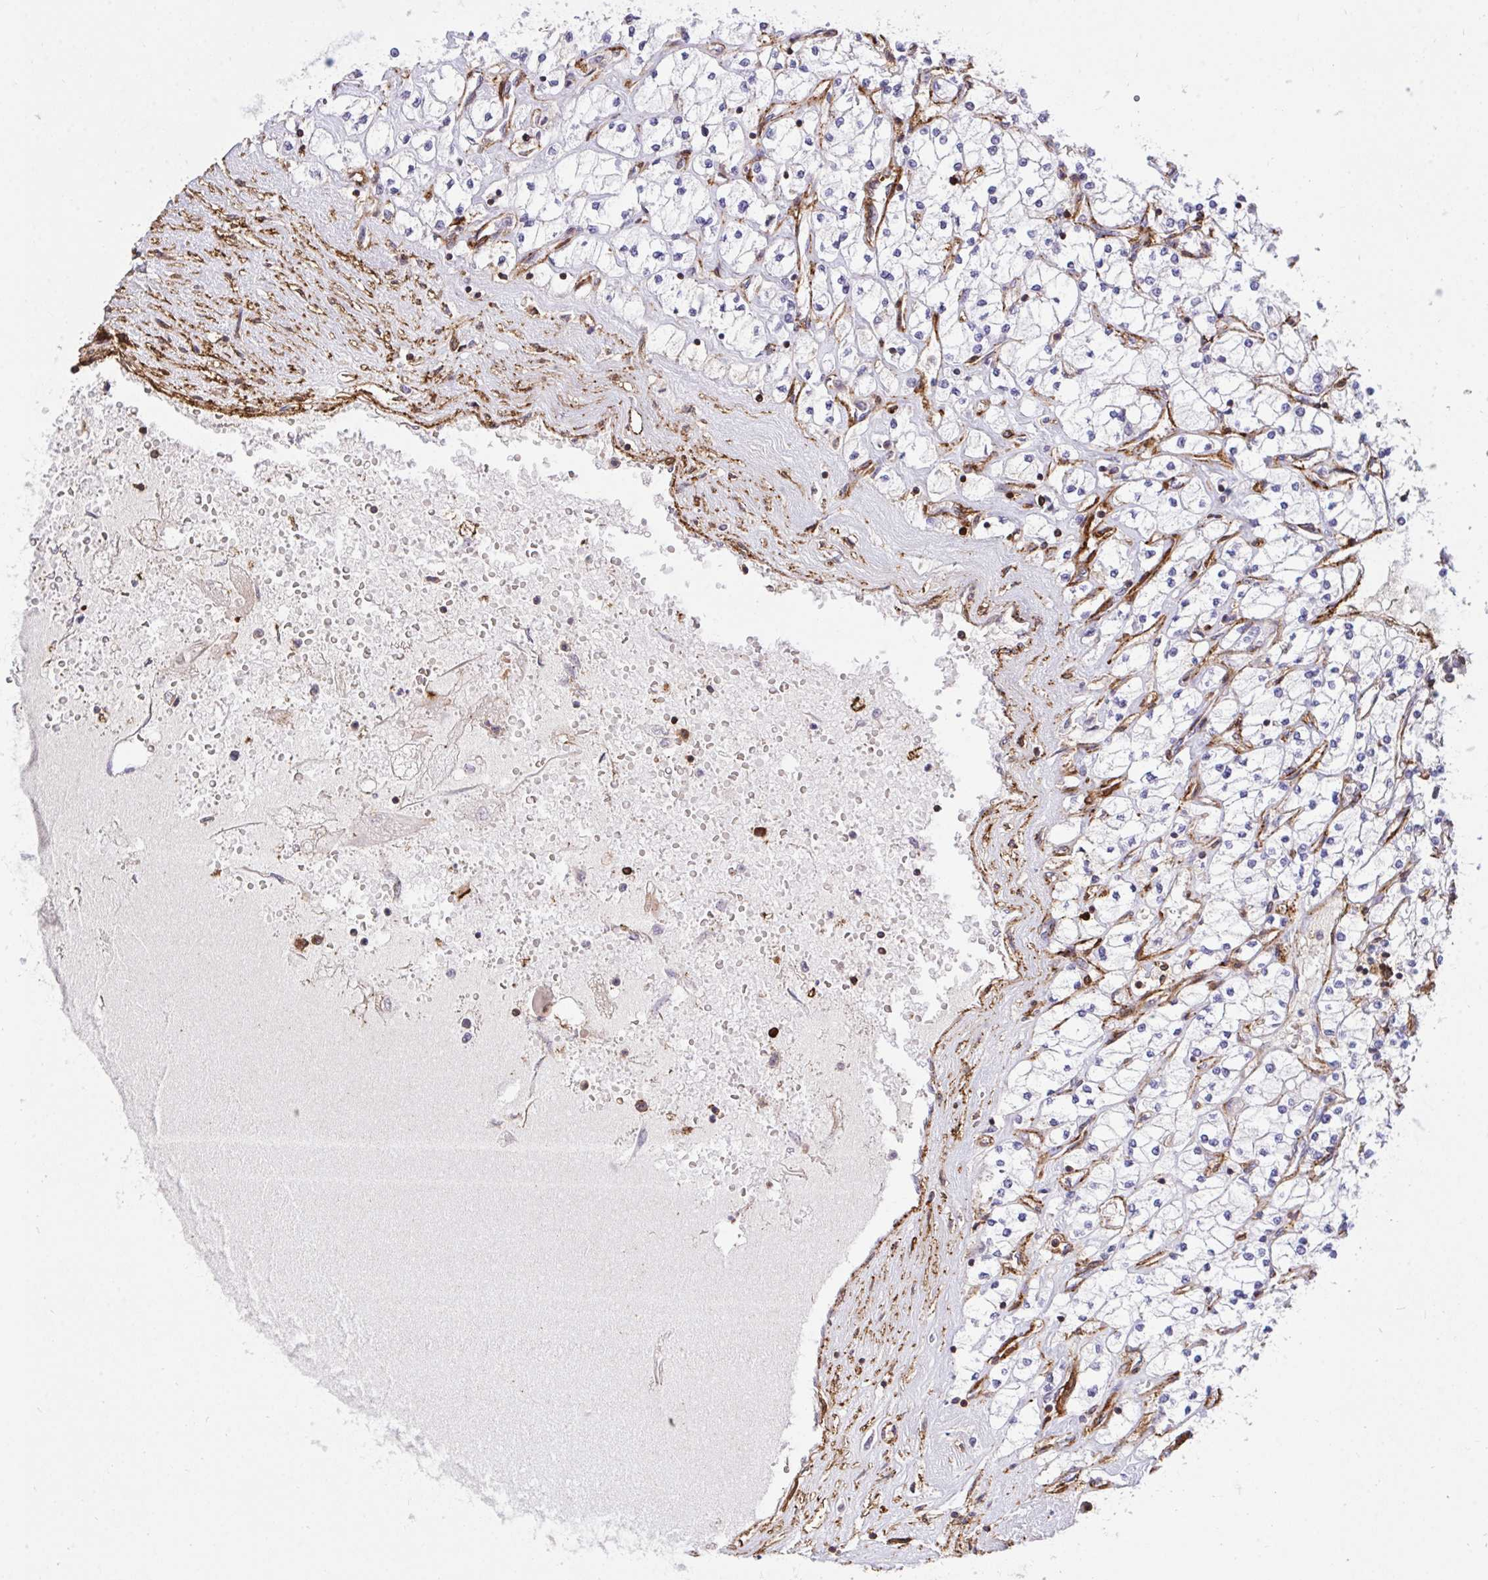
{"staining": {"intensity": "moderate", "quantity": "<25%", "location": "cytoplasmic/membranous"}, "tissue": "renal cancer", "cell_type": "Tumor cells", "image_type": "cancer", "snomed": [{"axis": "morphology", "description": "Adenocarcinoma, NOS"}, {"axis": "topography", "description": "Kidney"}], "caption": "Immunohistochemistry (DAB (3,3'-diaminobenzidine)) staining of human adenocarcinoma (renal) shows moderate cytoplasmic/membranous protein positivity in approximately <25% of tumor cells.", "gene": "ERI1", "patient": {"sex": "male", "age": 80}}